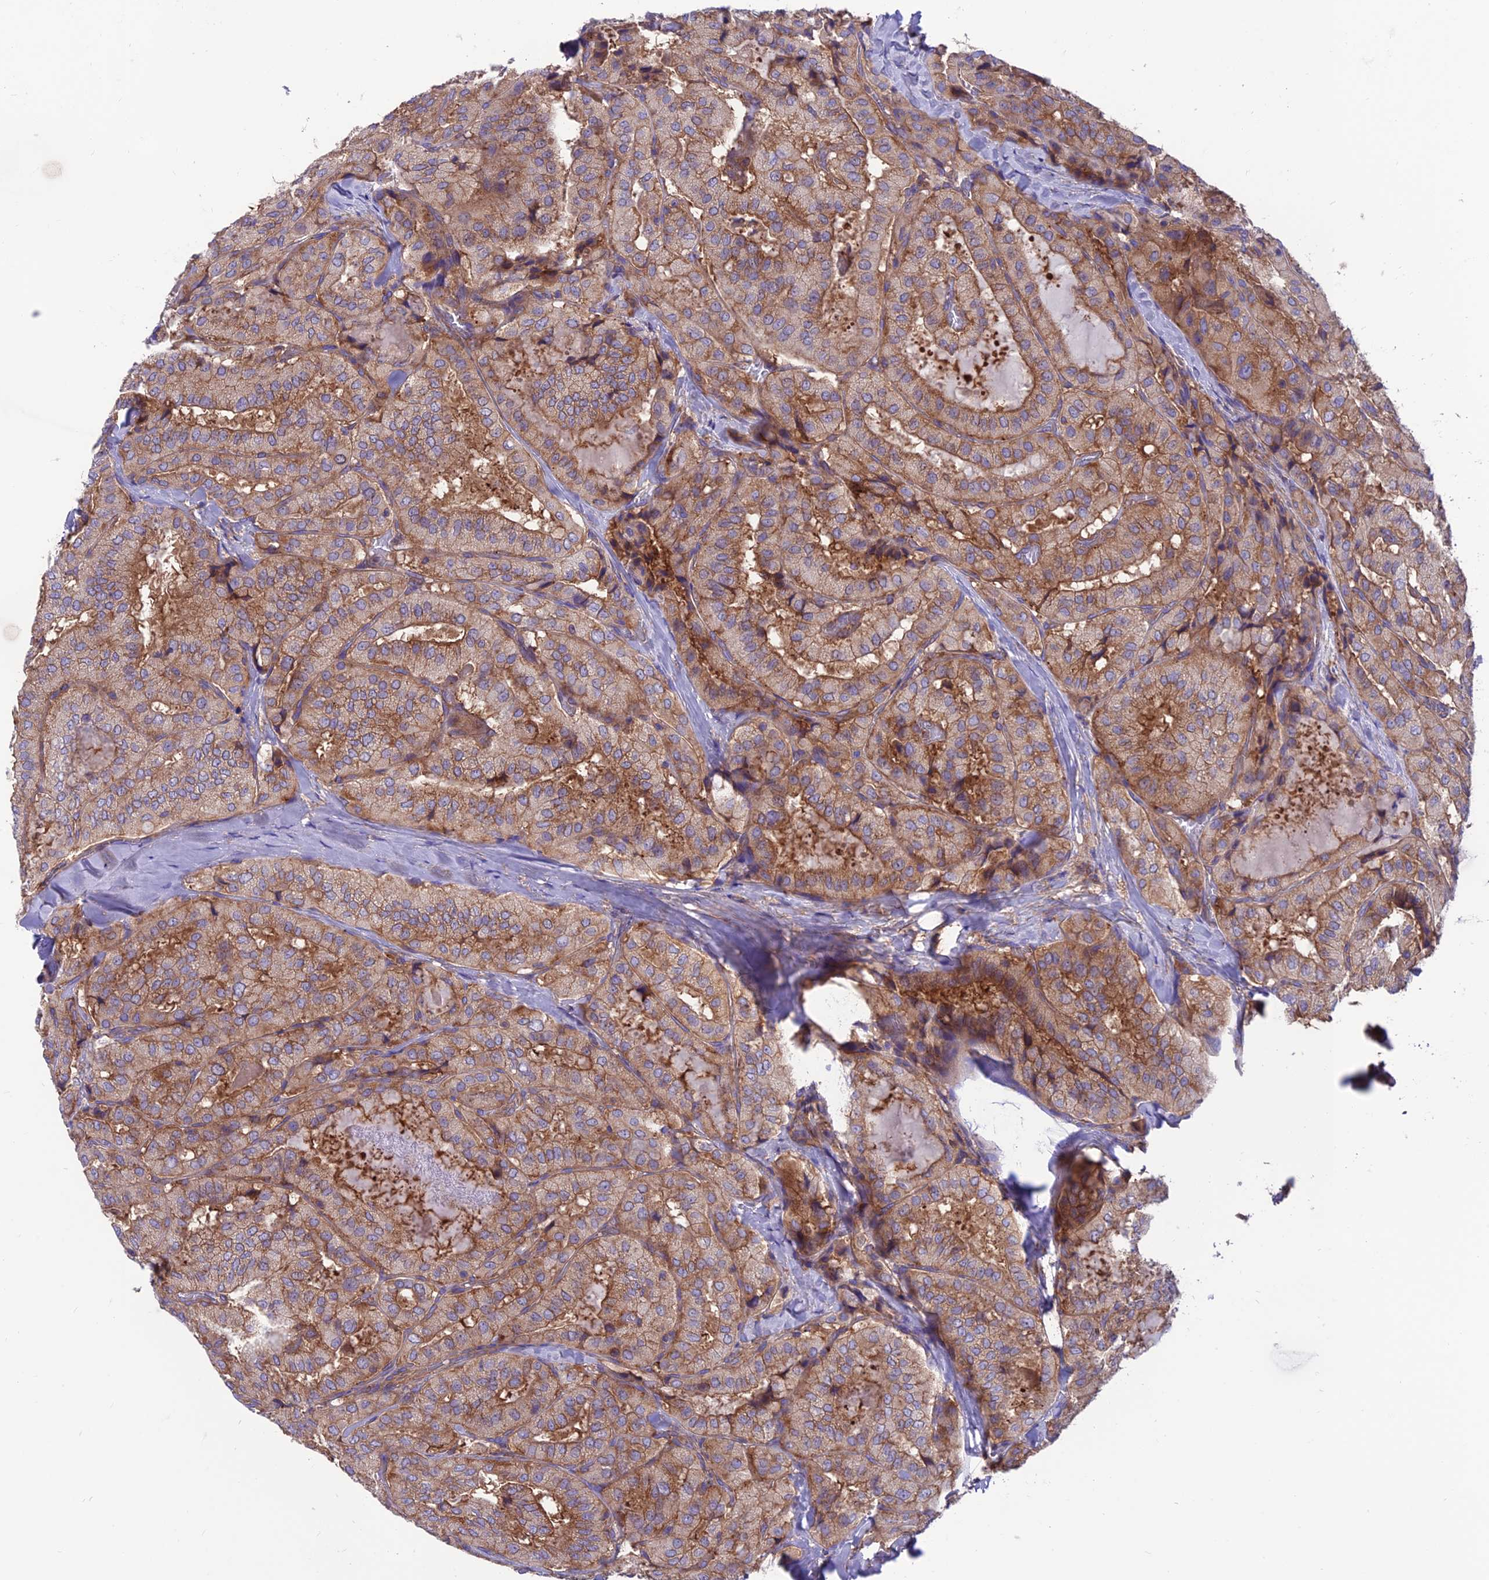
{"staining": {"intensity": "moderate", "quantity": "25%-75%", "location": "cytoplasmic/membranous"}, "tissue": "thyroid cancer", "cell_type": "Tumor cells", "image_type": "cancer", "snomed": [{"axis": "morphology", "description": "Normal tissue, NOS"}, {"axis": "morphology", "description": "Papillary adenocarcinoma, NOS"}, {"axis": "topography", "description": "Thyroid gland"}], "caption": "This photomicrograph displays IHC staining of thyroid cancer, with medium moderate cytoplasmic/membranous staining in about 25%-75% of tumor cells.", "gene": "VPS16", "patient": {"sex": "female", "age": 59}}